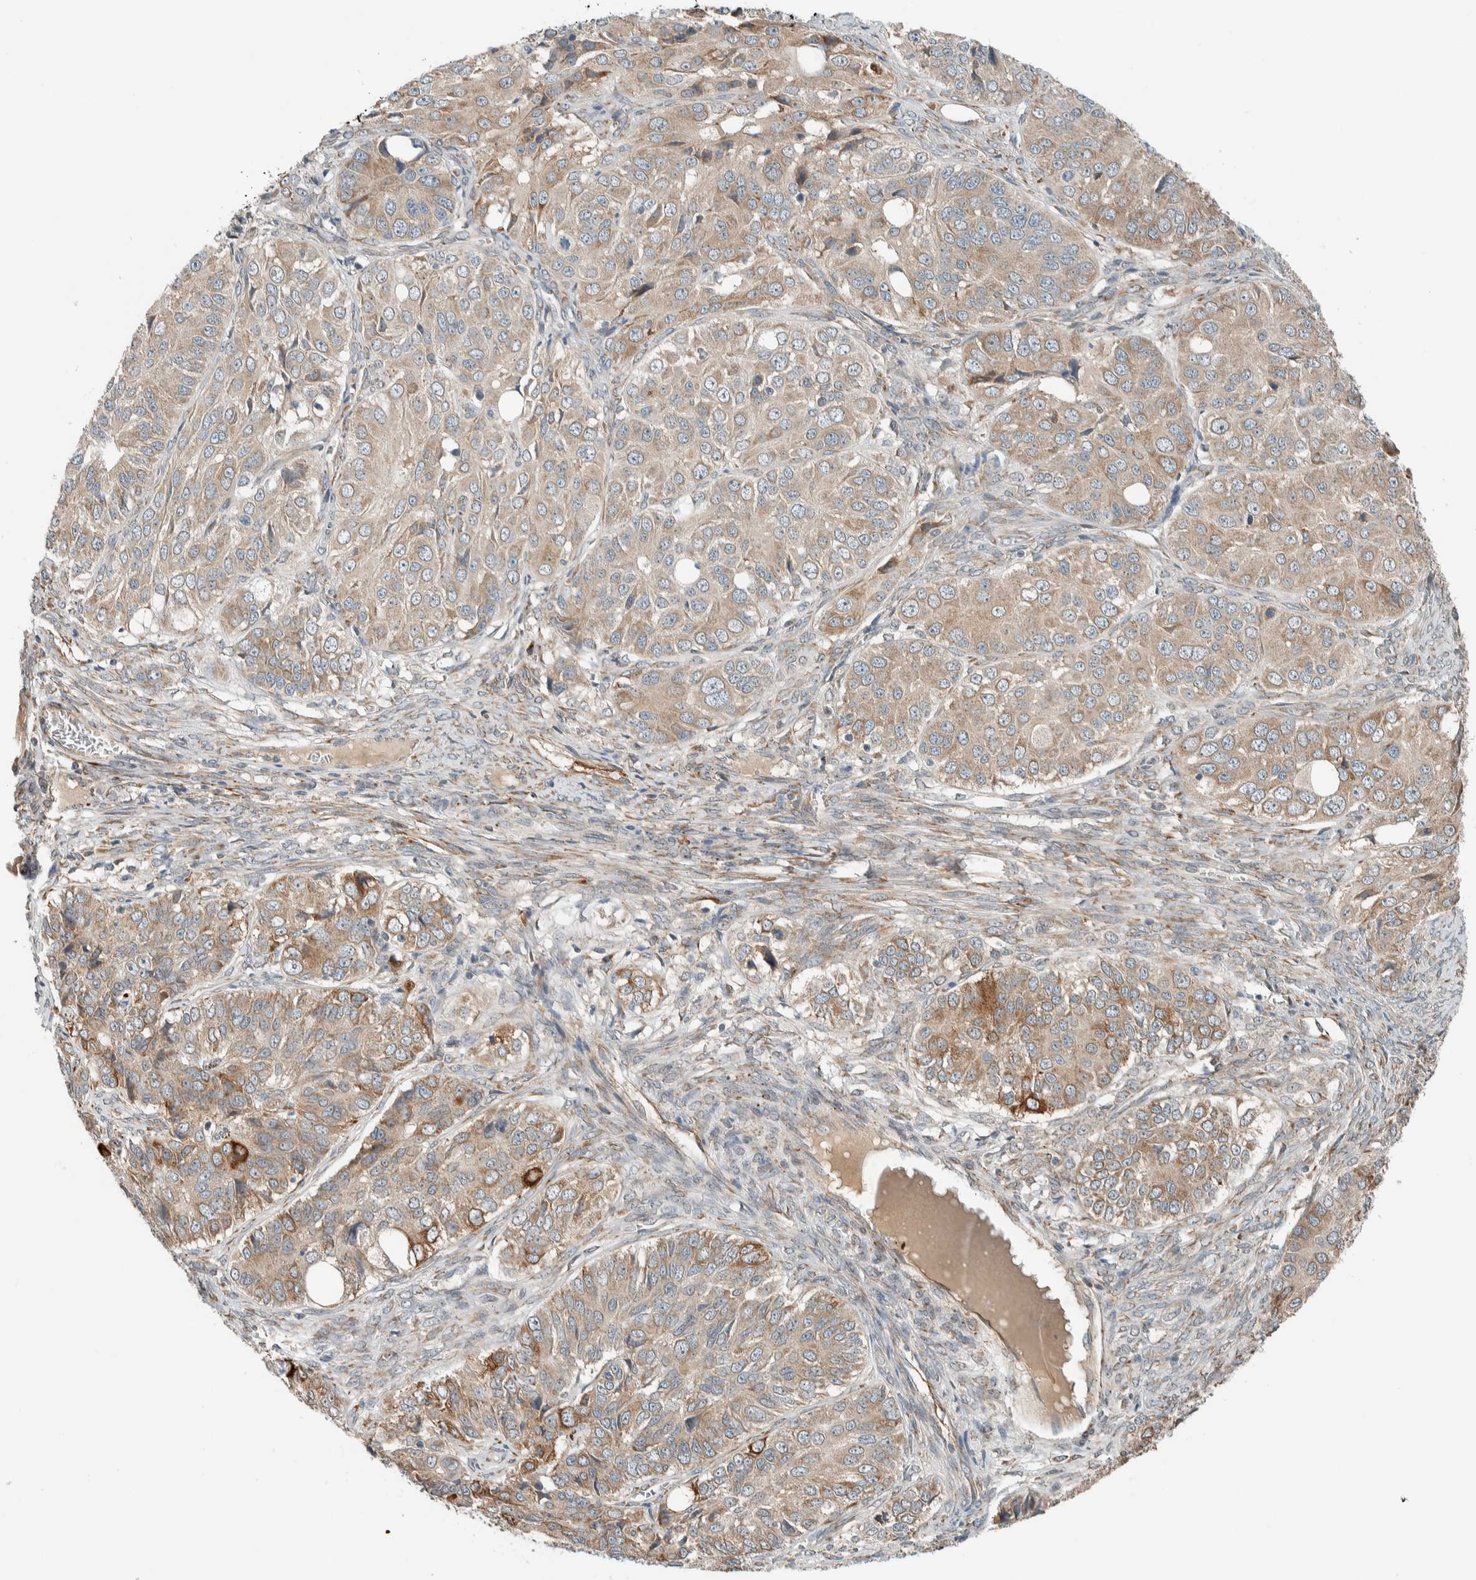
{"staining": {"intensity": "strong", "quantity": "<25%", "location": "cytoplasmic/membranous"}, "tissue": "ovarian cancer", "cell_type": "Tumor cells", "image_type": "cancer", "snomed": [{"axis": "morphology", "description": "Carcinoma, endometroid"}, {"axis": "topography", "description": "Ovary"}], "caption": "Endometroid carcinoma (ovarian) stained for a protein reveals strong cytoplasmic/membranous positivity in tumor cells.", "gene": "CTBP2", "patient": {"sex": "female", "age": 51}}